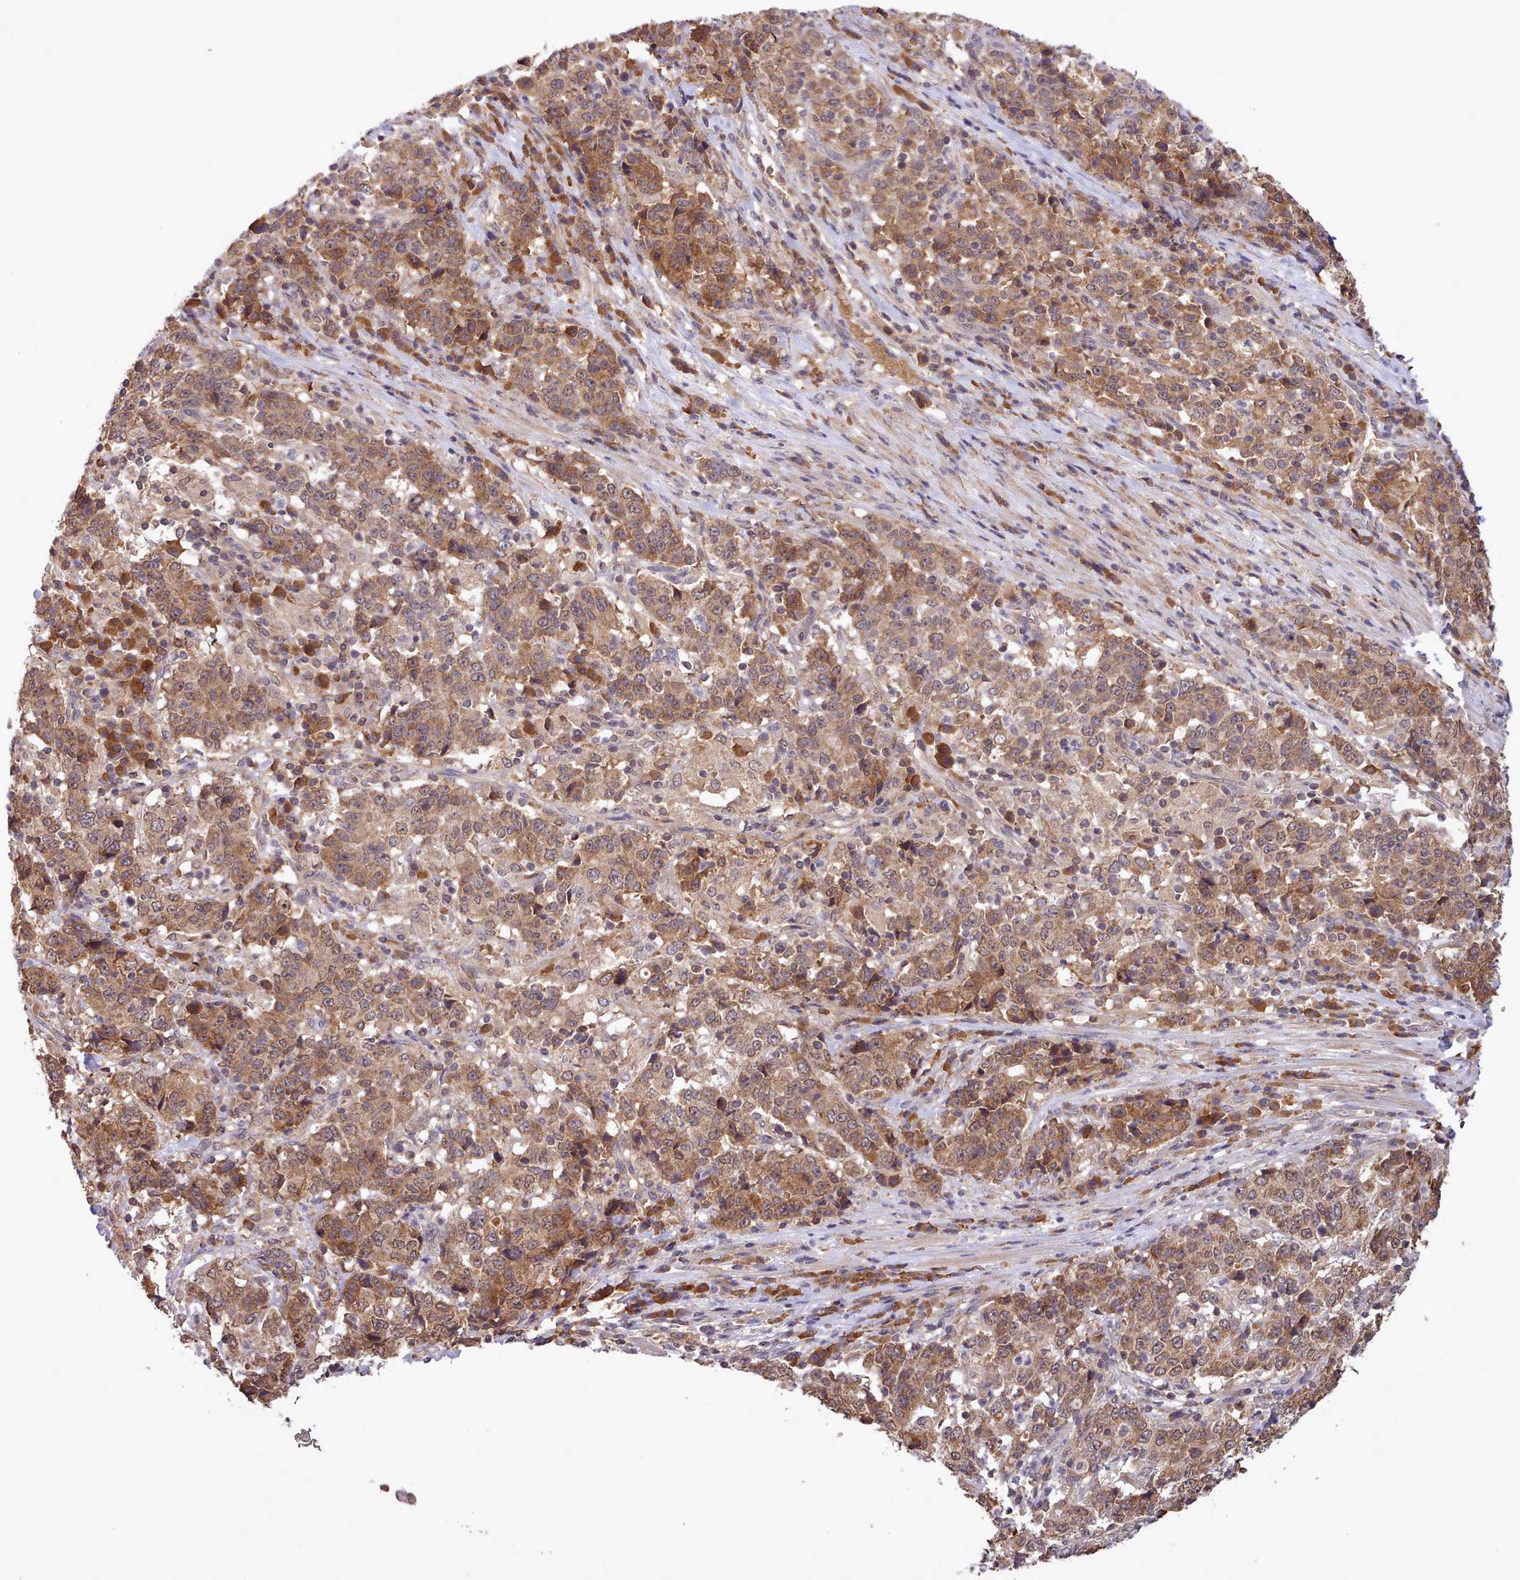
{"staining": {"intensity": "moderate", "quantity": ">75%", "location": "cytoplasmic/membranous"}, "tissue": "stomach cancer", "cell_type": "Tumor cells", "image_type": "cancer", "snomed": [{"axis": "morphology", "description": "Adenocarcinoma, NOS"}, {"axis": "topography", "description": "Stomach"}], "caption": "Stomach cancer was stained to show a protein in brown. There is medium levels of moderate cytoplasmic/membranous staining in about >75% of tumor cells.", "gene": "PIP4P1", "patient": {"sex": "male", "age": 59}}